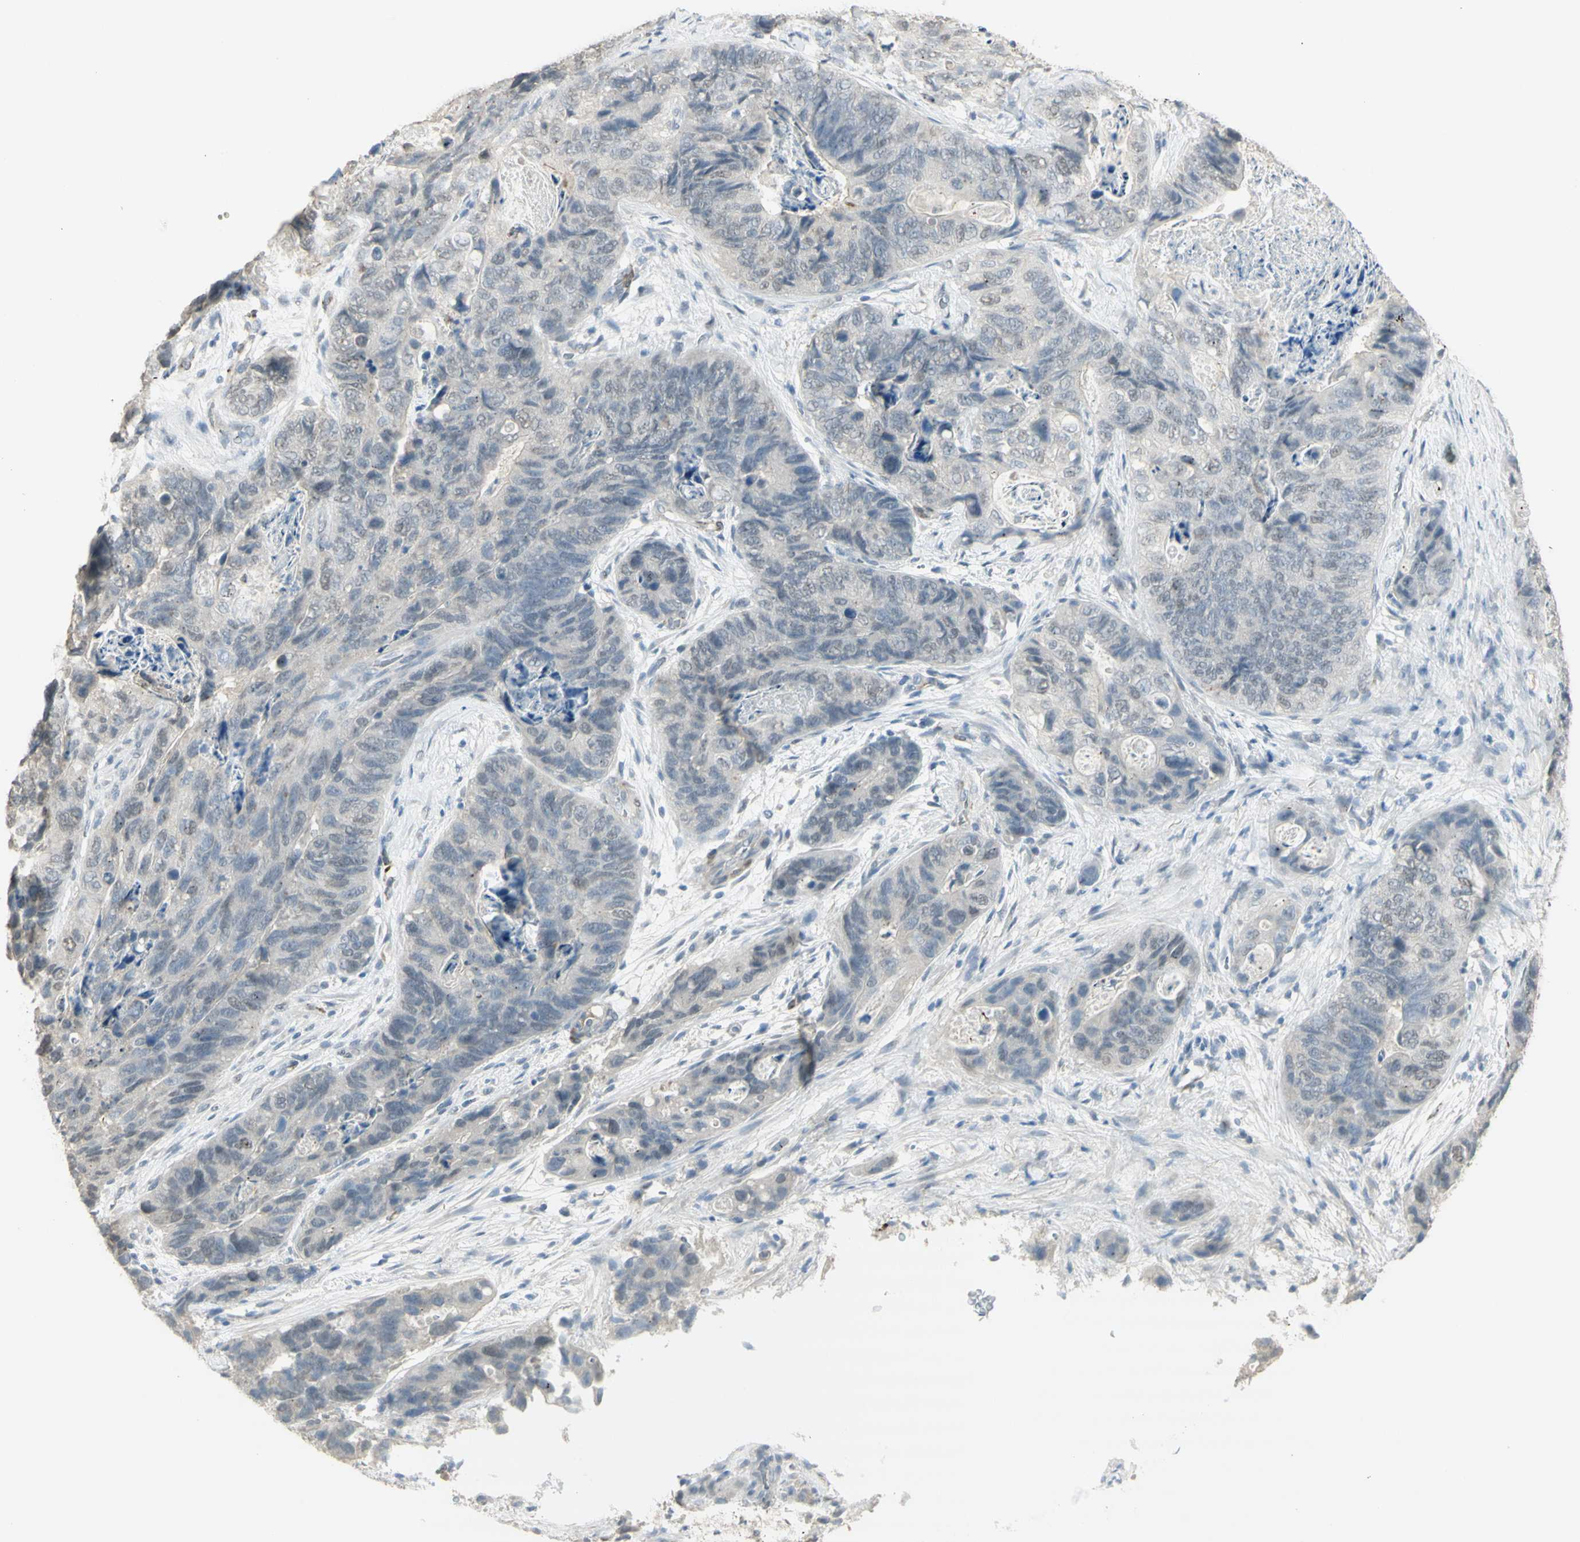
{"staining": {"intensity": "negative", "quantity": "none", "location": "none"}, "tissue": "stomach cancer", "cell_type": "Tumor cells", "image_type": "cancer", "snomed": [{"axis": "morphology", "description": "Adenocarcinoma, NOS"}, {"axis": "topography", "description": "Stomach"}], "caption": "Human adenocarcinoma (stomach) stained for a protein using immunohistochemistry (IHC) reveals no positivity in tumor cells.", "gene": "MUC3A", "patient": {"sex": "female", "age": 89}}